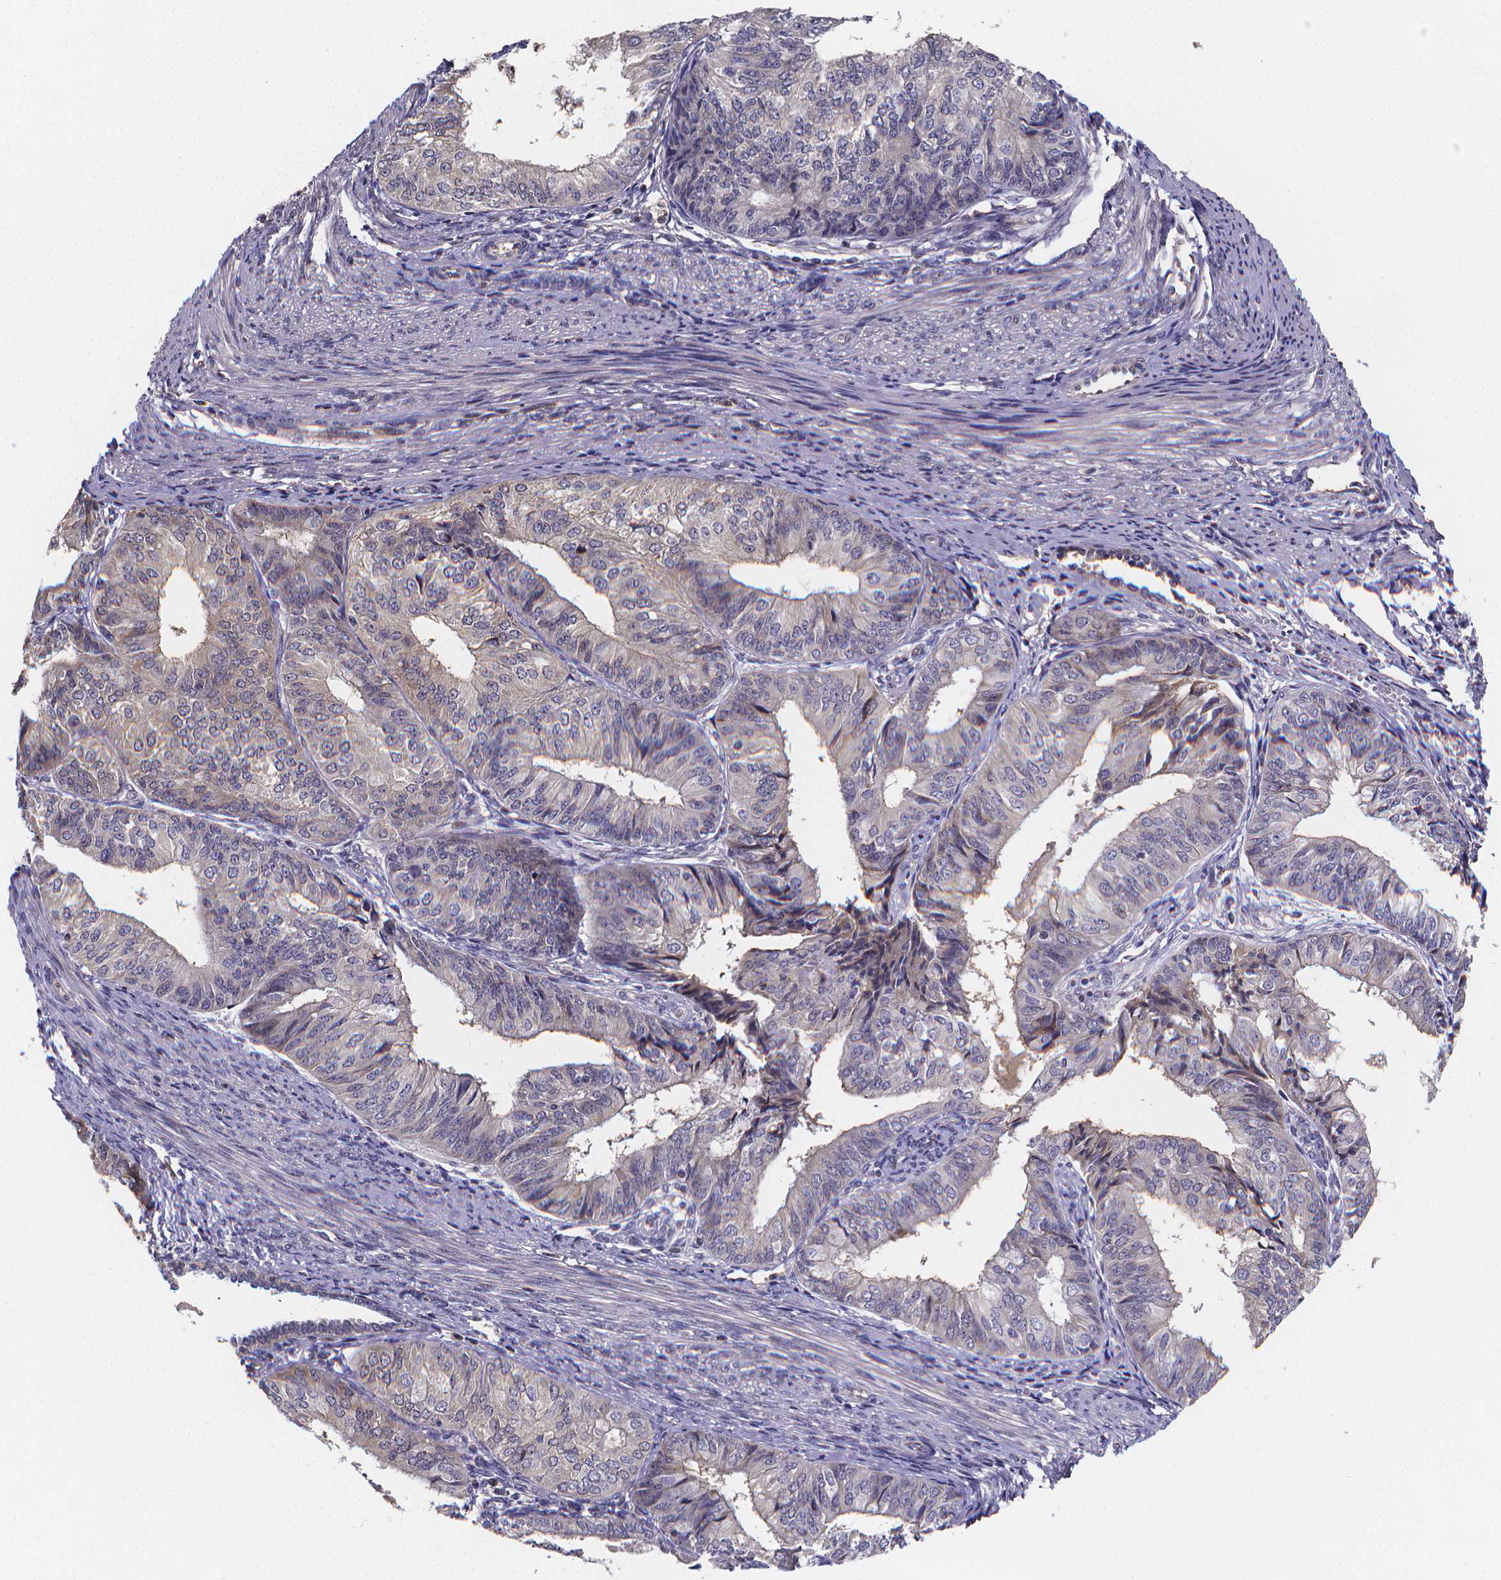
{"staining": {"intensity": "negative", "quantity": "none", "location": "none"}, "tissue": "endometrial cancer", "cell_type": "Tumor cells", "image_type": "cancer", "snomed": [{"axis": "morphology", "description": "Adenocarcinoma, NOS"}, {"axis": "topography", "description": "Endometrium"}], "caption": "This is an IHC photomicrograph of human adenocarcinoma (endometrial). There is no expression in tumor cells.", "gene": "PAH", "patient": {"sex": "female", "age": 58}}